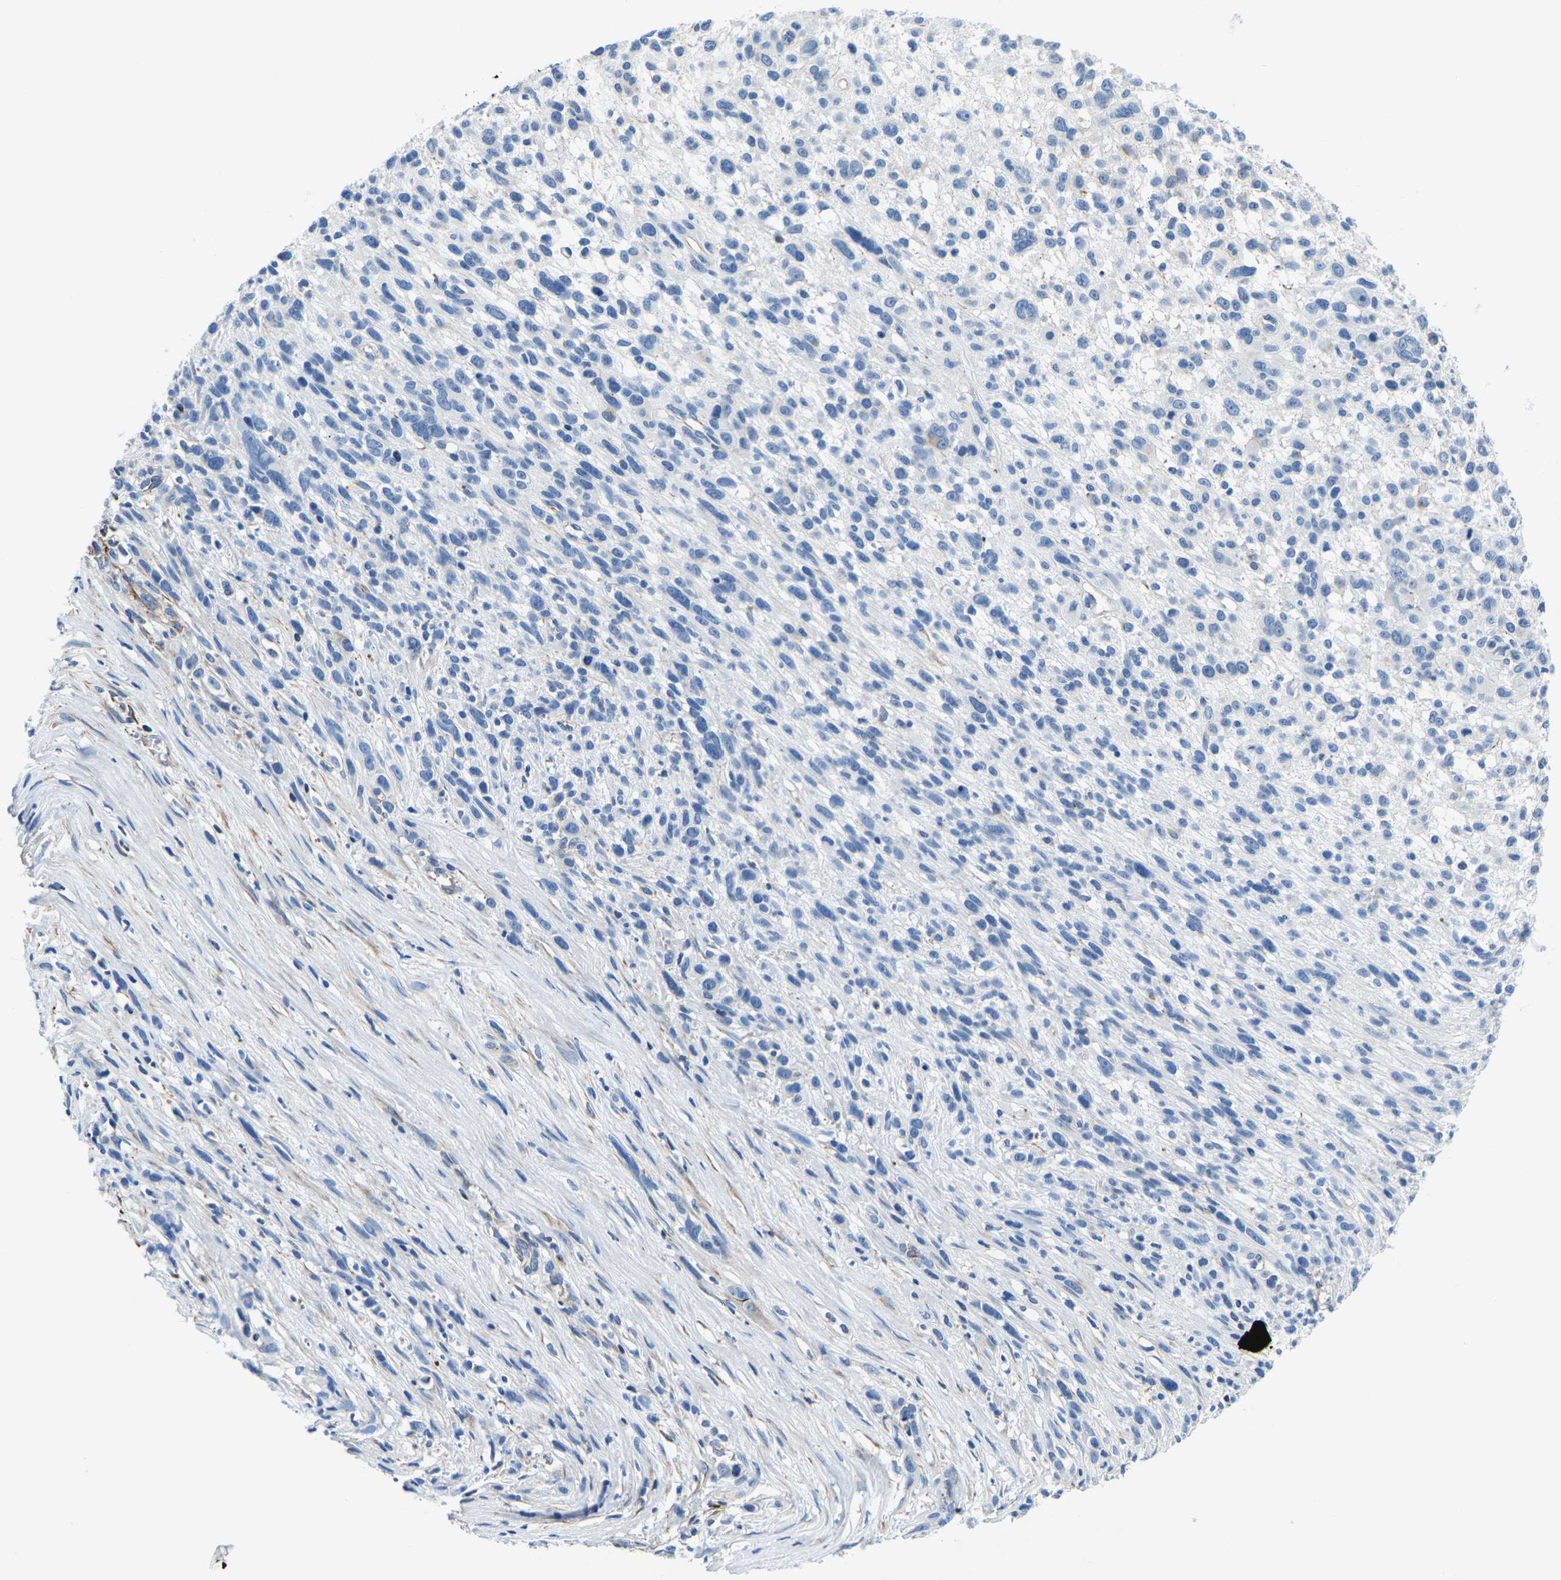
{"staining": {"intensity": "negative", "quantity": "none", "location": "none"}, "tissue": "melanoma", "cell_type": "Tumor cells", "image_type": "cancer", "snomed": [{"axis": "morphology", "description": "Malignant melanoma, NOS"}, {"axis": "topography", "description": "Skin"}], "caption": "Melanoma stained for a protein using immunohistochemistry (IHC) demonstrates no positivity tumor cells.", "gene": "MS4A3", "patient": {"sex": "female", "age": 55}}